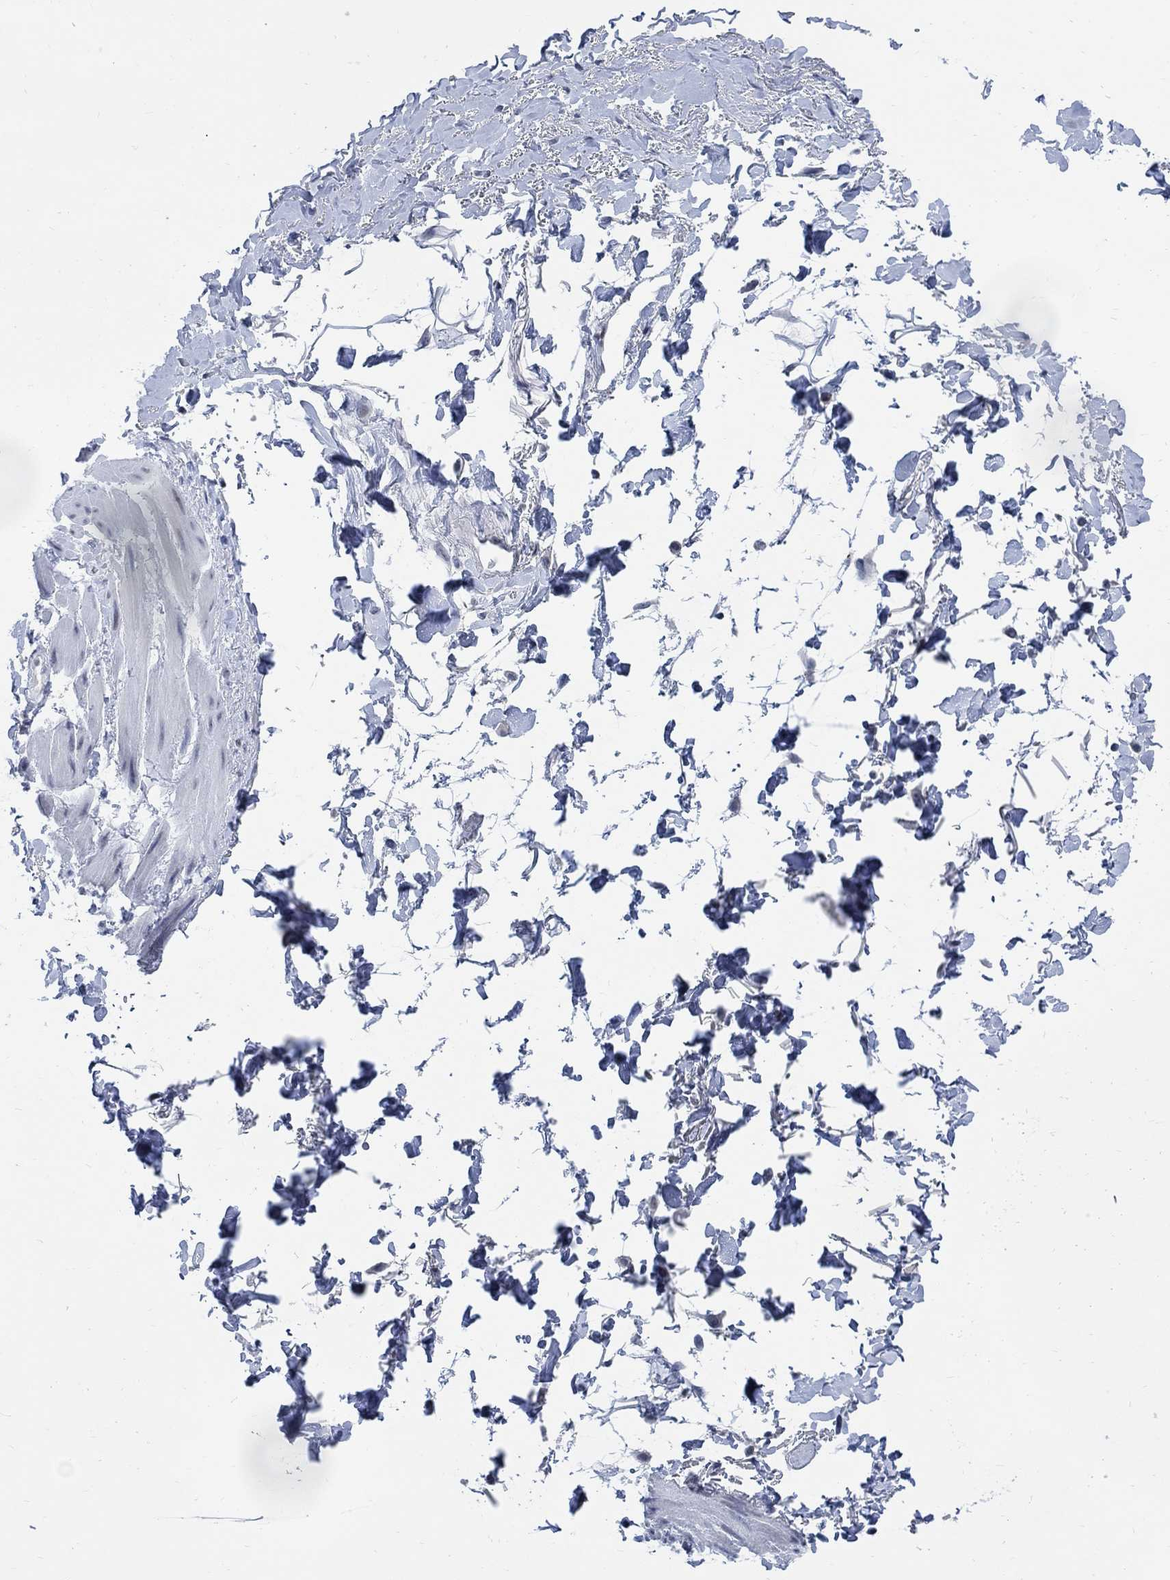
{"staining": {"intensity": "negative", "quantity": "none", "location": "none"}, "tissue": "adipose tissue", "cell_type": "Adipocytes", "image_type": "normal", "snomed": [{"axis": "morphology", "description": "Normal tissue, NOS"}, {"axis": "topography", "description": "Anal"}, {"axis": "topography", "description": "Peripheral nerve tissue"}], "caption": "Histopathology image shows no significant protein staining in adipocytes of normal adipose tissue.", "gene": "DLK1", "patient": {"sex": "male", "age": 53}}